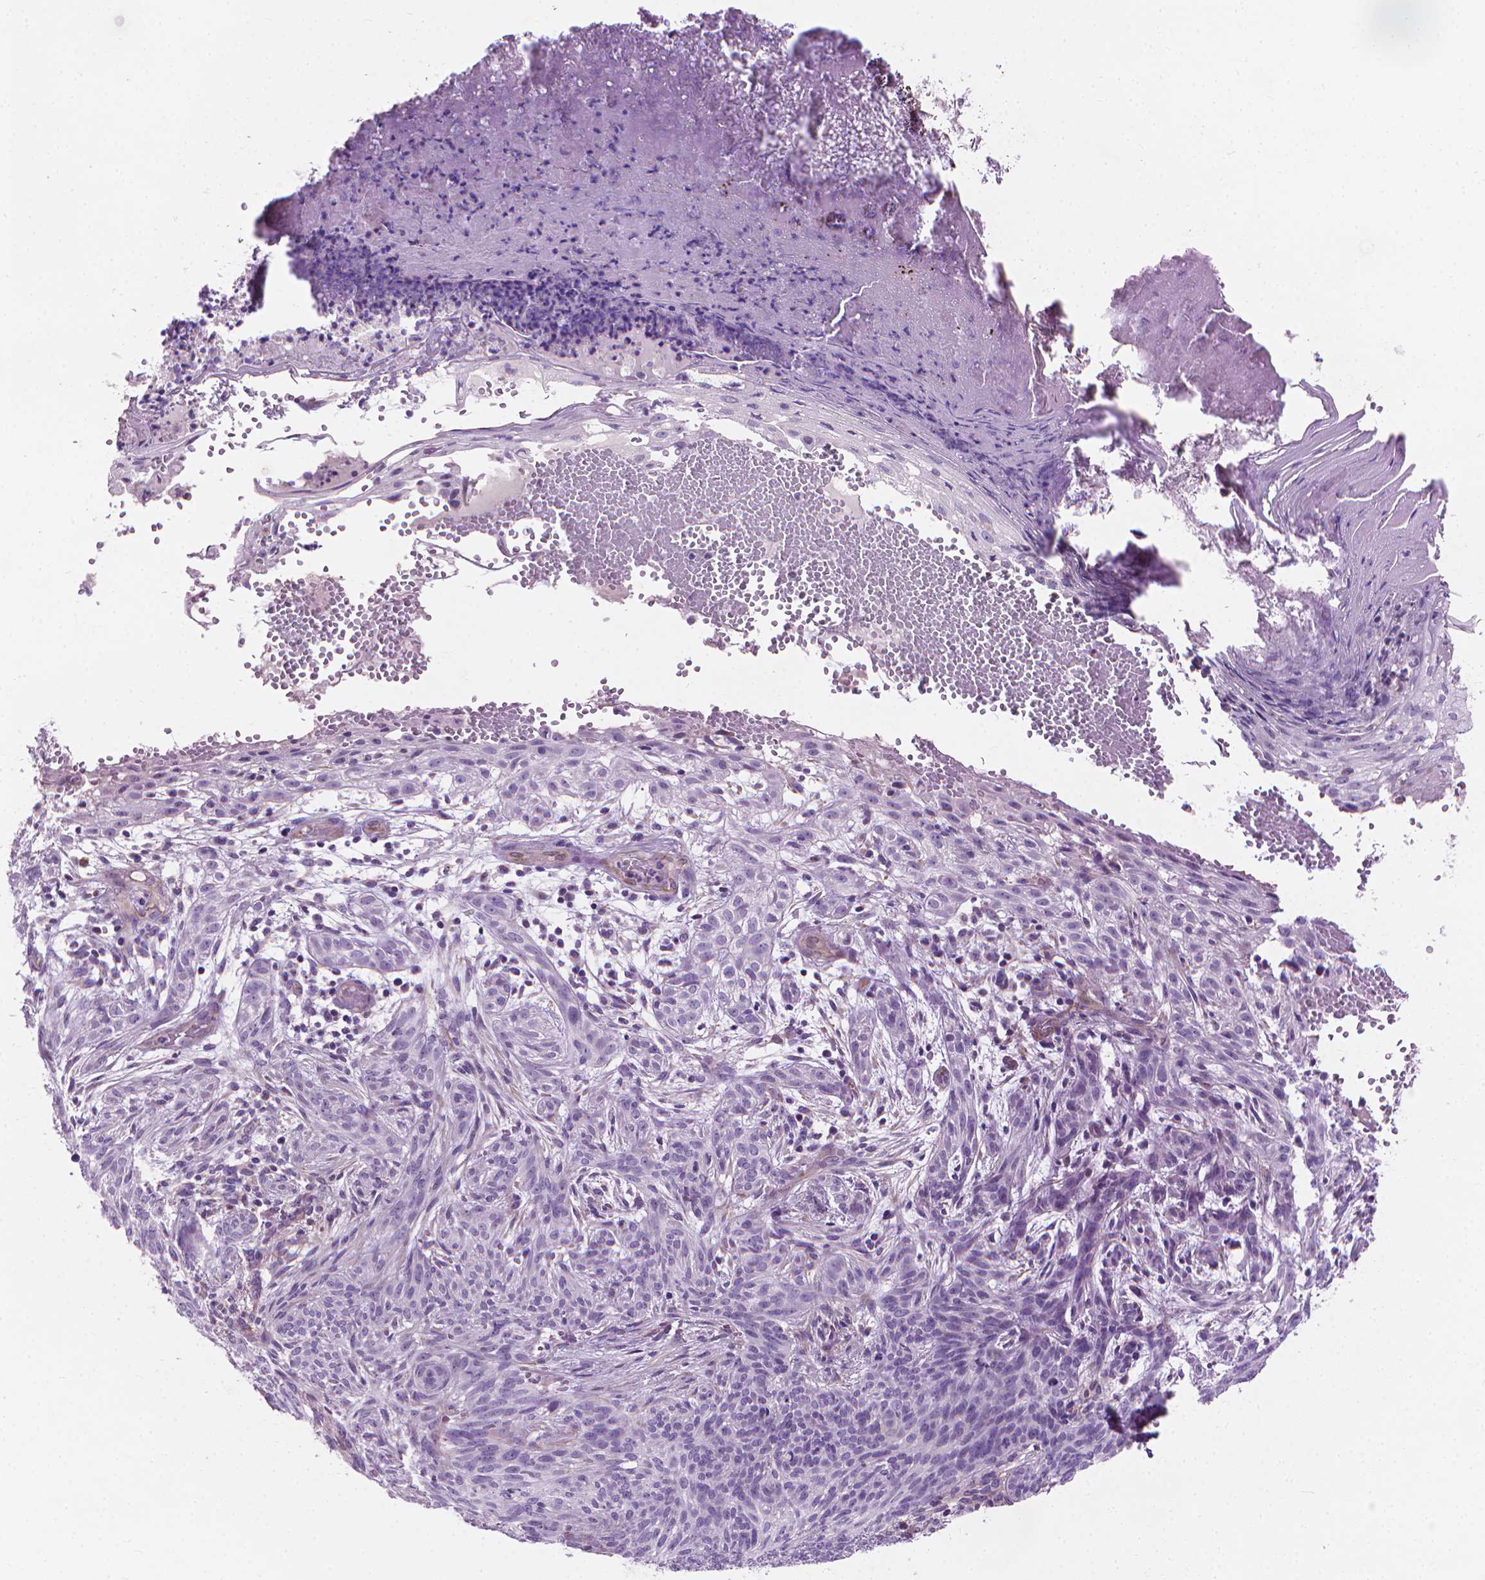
{"staining": {"intensity": "negative", "quantity": "none", "location": "none"}, "tissue": "skin cancer", "cell_type": "Tumor cells", "image_type": "cancer", "snomed": [{"axis": "morphology", "description": "Basal cell carcinoma"}, {"axis": "topography", "description": "Skin"}], "caption": "Tumor cells are negative for brown protein staining in skin cancer (basal cell carcinoma). (Brightfield microscopy of DAB (3,3'-diaminobenzidine) immunohistochemistry at high magnification).", "gene": "KRT73", "patient": {"sex": "male", "age": 84}}